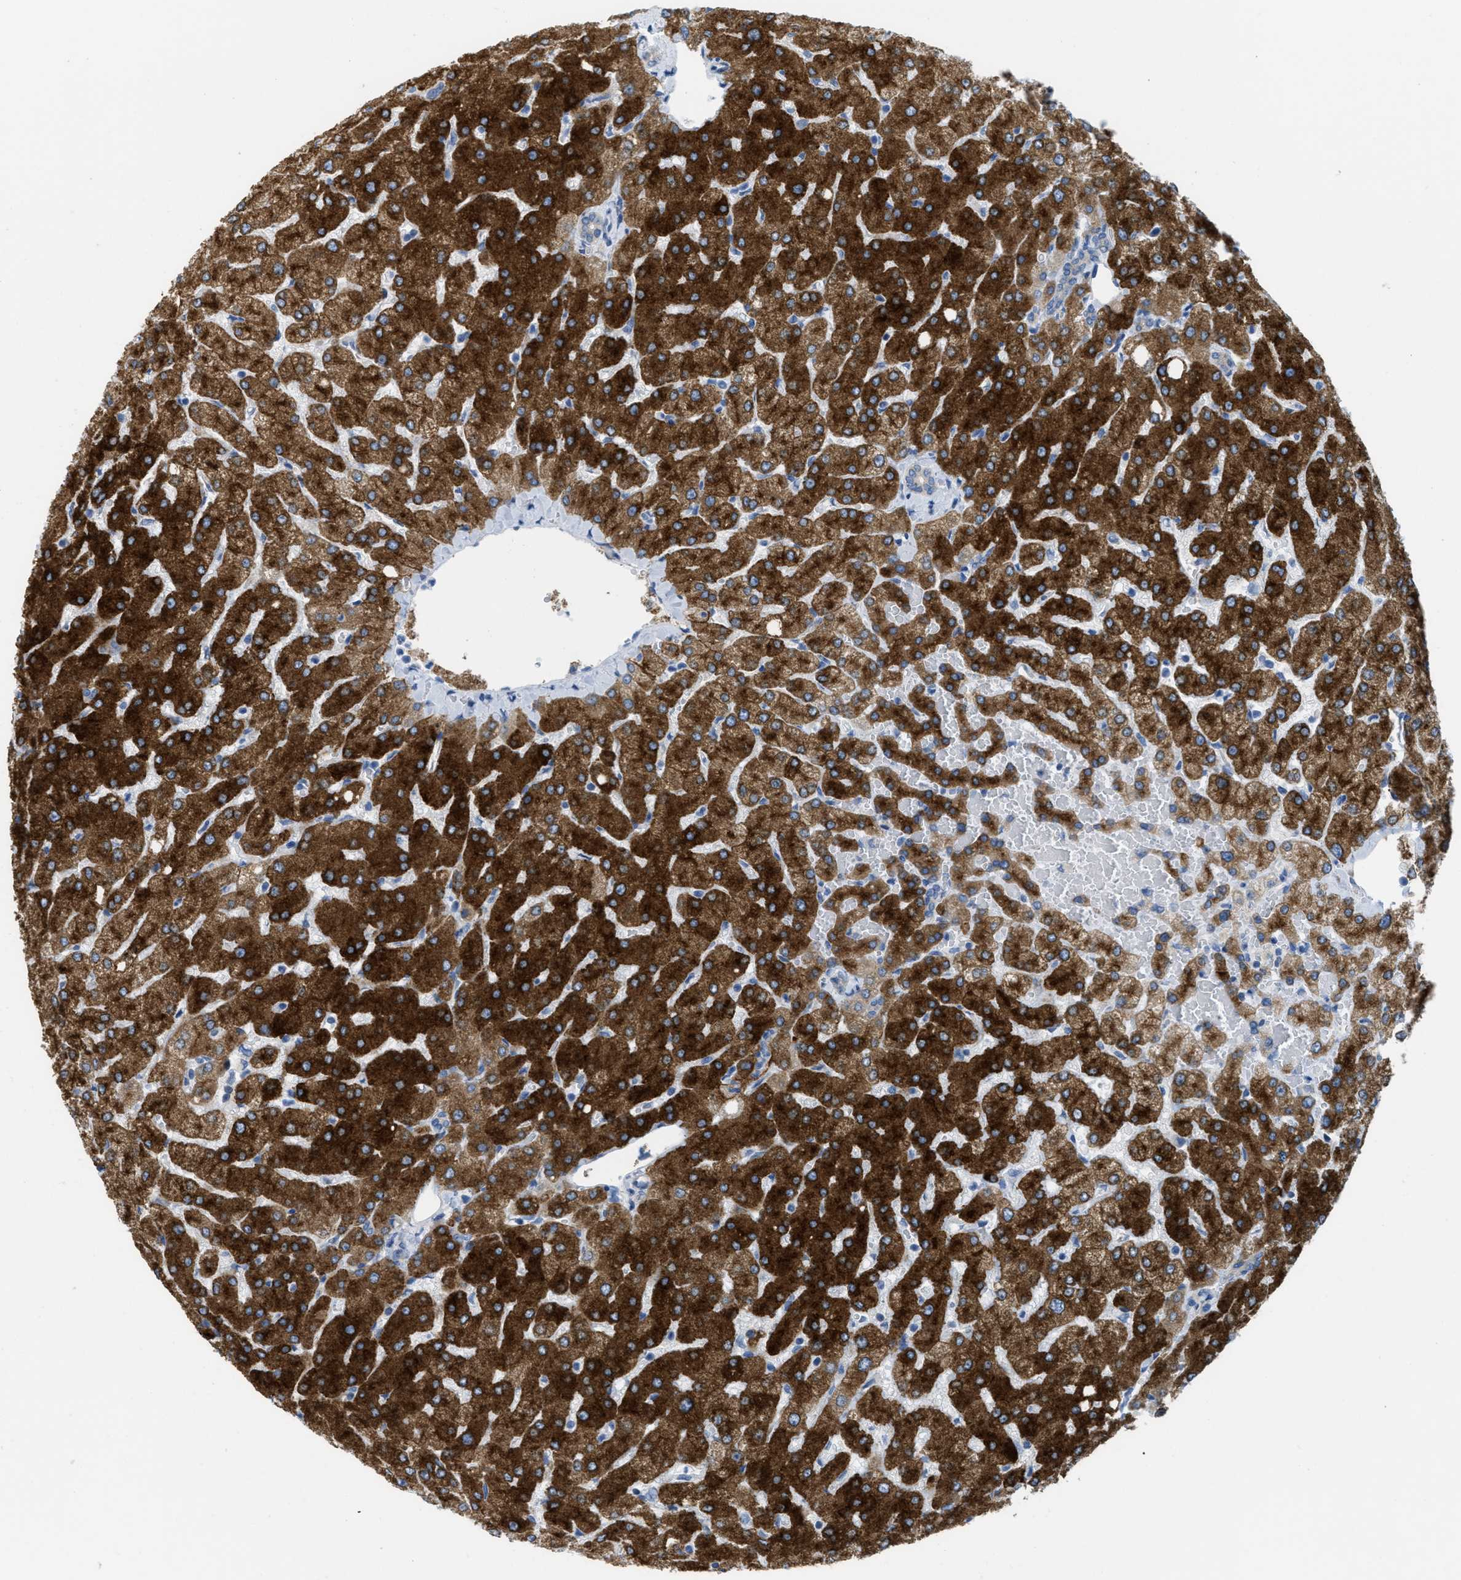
{"staining": {"intensity": "negative", "quantity": "none", "location": "none"}, "tissue": "liver", "cell_type": "Cholangiocytes", "image_type": "normal", "snomed": [{"axis": "morphology", "description": "Normal tissue, NOS"}, {"axis": "topography", "description": "Liver"}], "caption": "Cholangiocytes show no significant protein expression in unremarkable liver.", "gene": "ASGR1", "patient": {"sex": "female", "age": 54}}